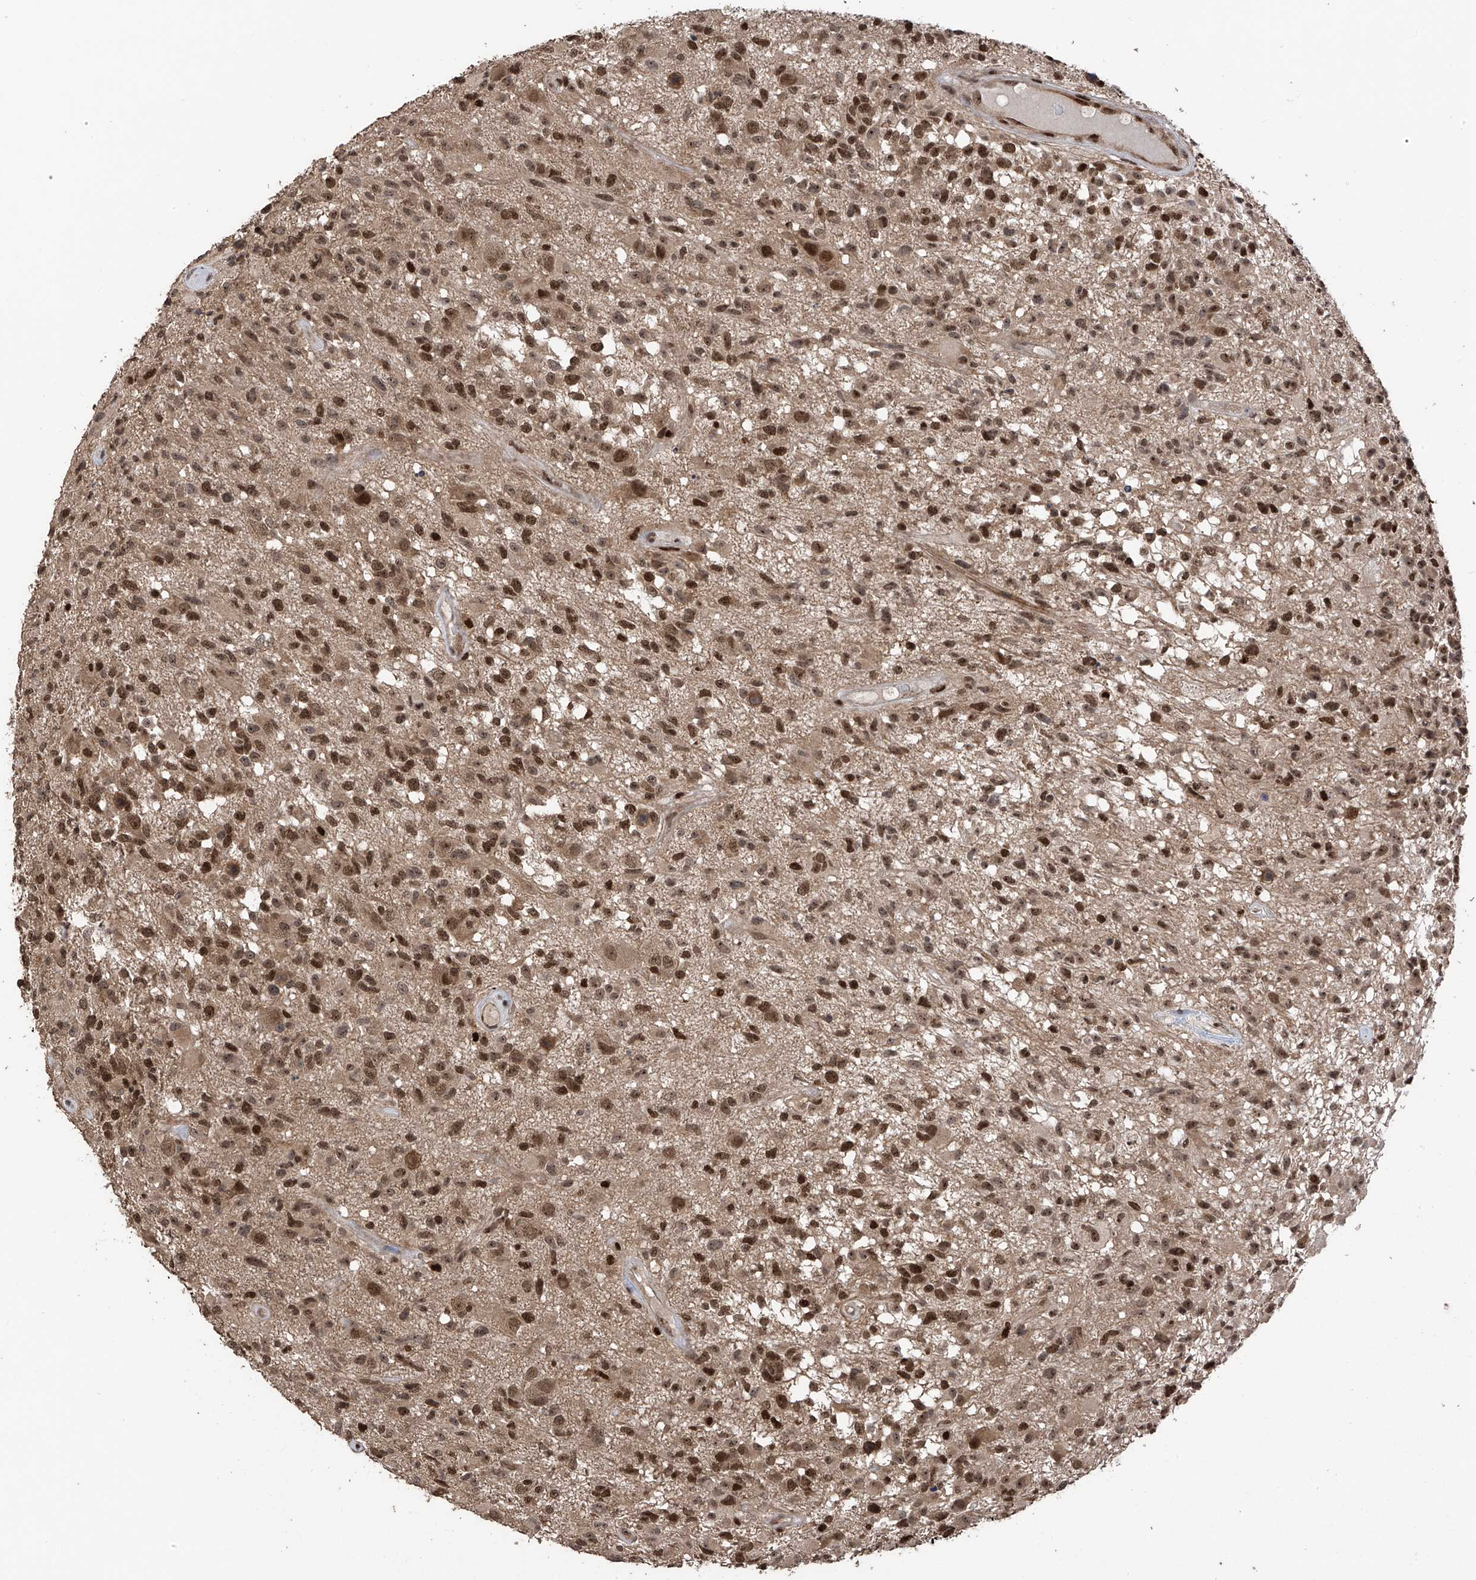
{"staining": {"intensity": "moderate", "quantity": ">75%", "location": "cytoplasmic/membranous,nuclear"}, "tissue": "glioma", "cell_type": "Tumor cells", "image_type": "cancer", "snomed": [{"axis": "morphology", "description": "Glioma, malignant, High grade"}, {"axis": "morphology", "description": "Glioblastoma, NOS"}, {"axis": "topography", "description": "Brain"}], "caption": "There is medium levels of moderate cytoplasmic/membranous and nuclear positivity in tumor cells of glioma, as demonstrated by immunohistochemical staining (brown color).", "gene": "DNAJC9", "patient": {"sex": "male", "age": 60}}